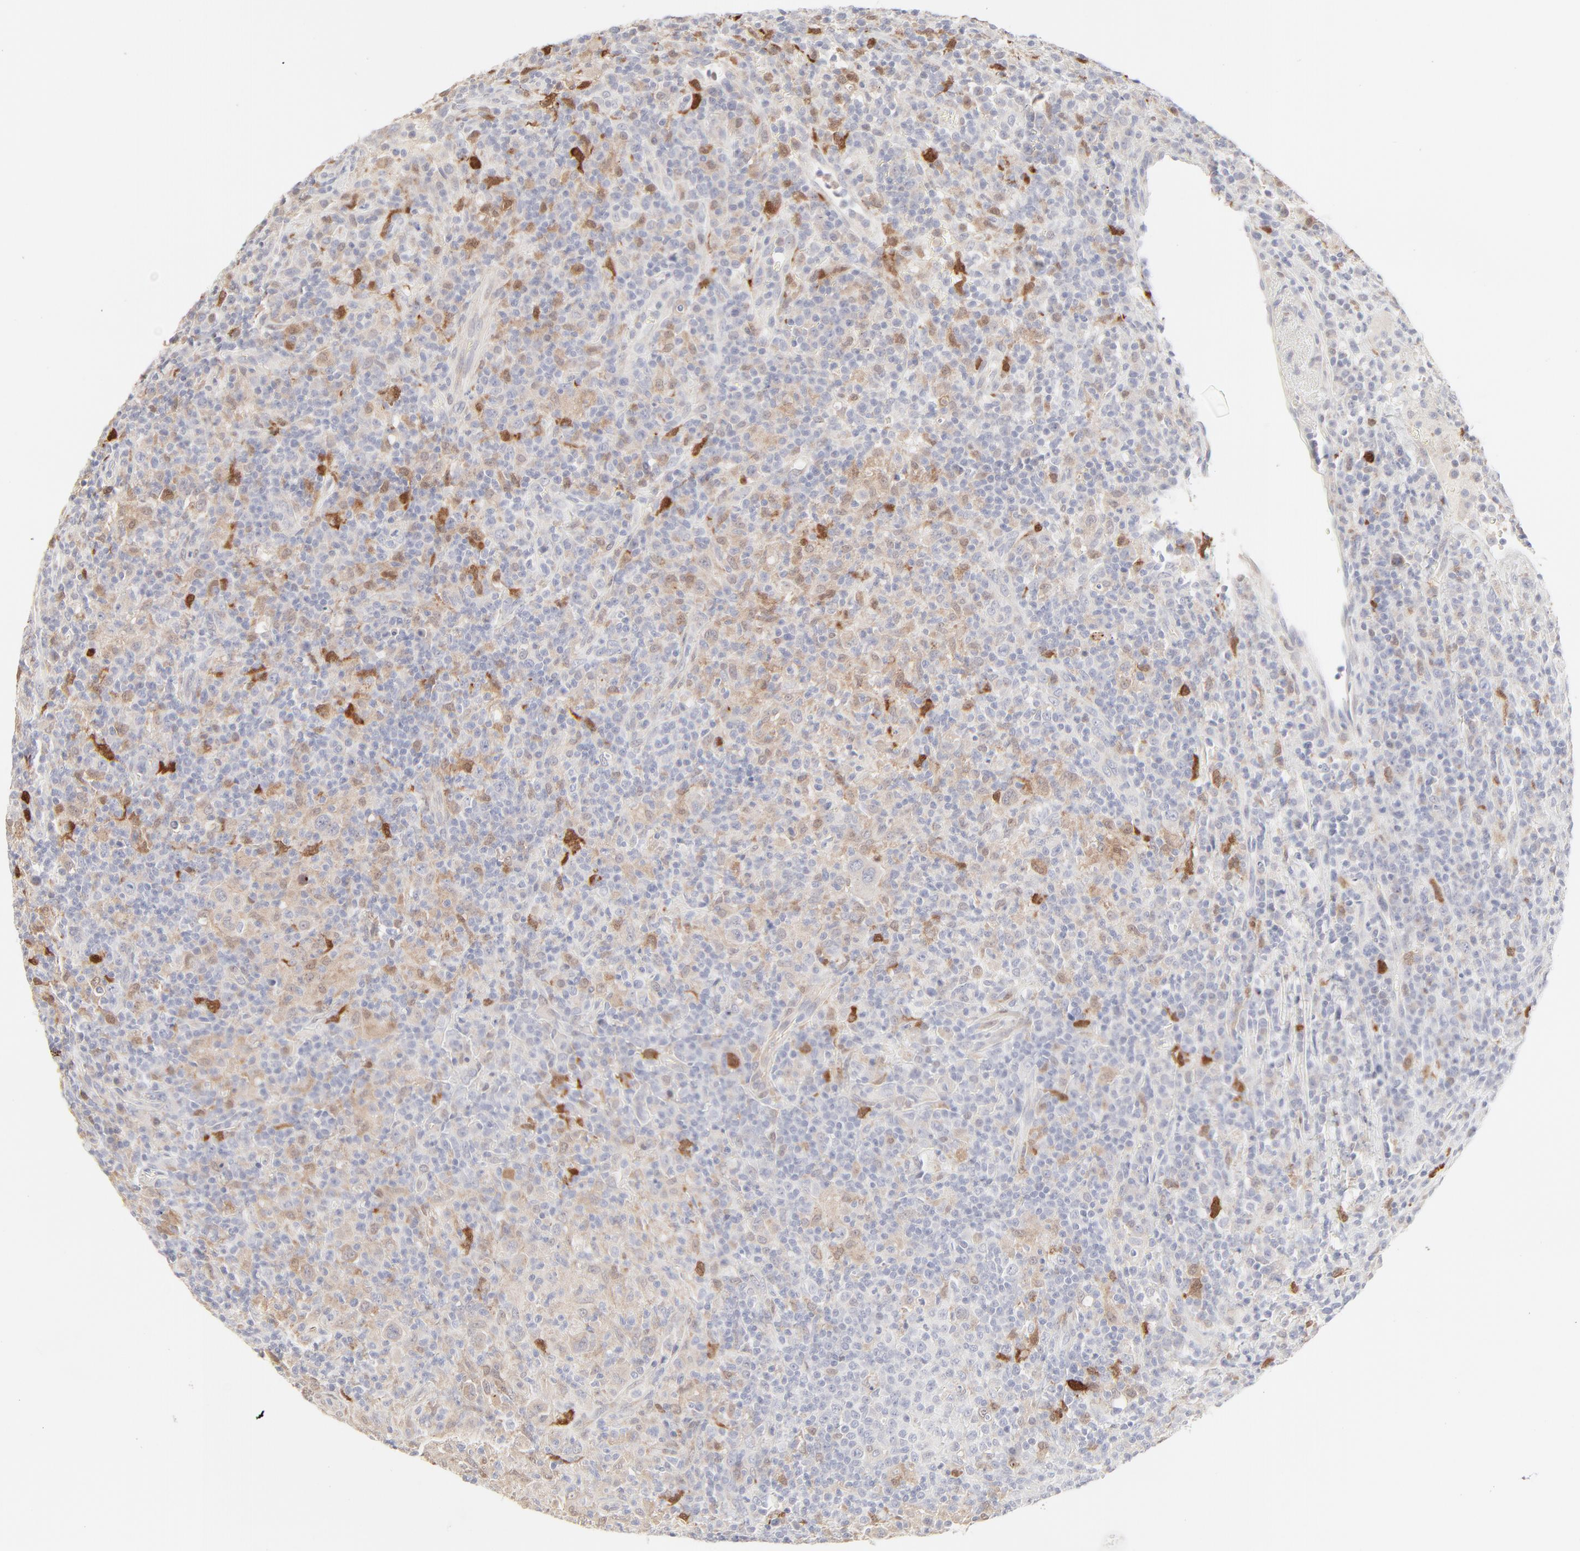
{"staining": {"intensity": "moderate", "quantity": "<25%", "location": "cytoplasmic/membranous"}, "tissue": "lymphoma", "cell_type": "Tumor cells", "image_type": "cancer", "snomed": [{"axis": "morphology", "description": "Hodgkin's disease, NOS"}, {"axis": "topography", "description": "Lymph node"}], "caption": "Hodgkin's disease tissue reveals moderate cytoplasmic/membranous staining in about <25% of tumor cells, visualized by immunohistochemistry.", "gene": "LGALS2", "patient": {"sex": "male", "age": 65}}